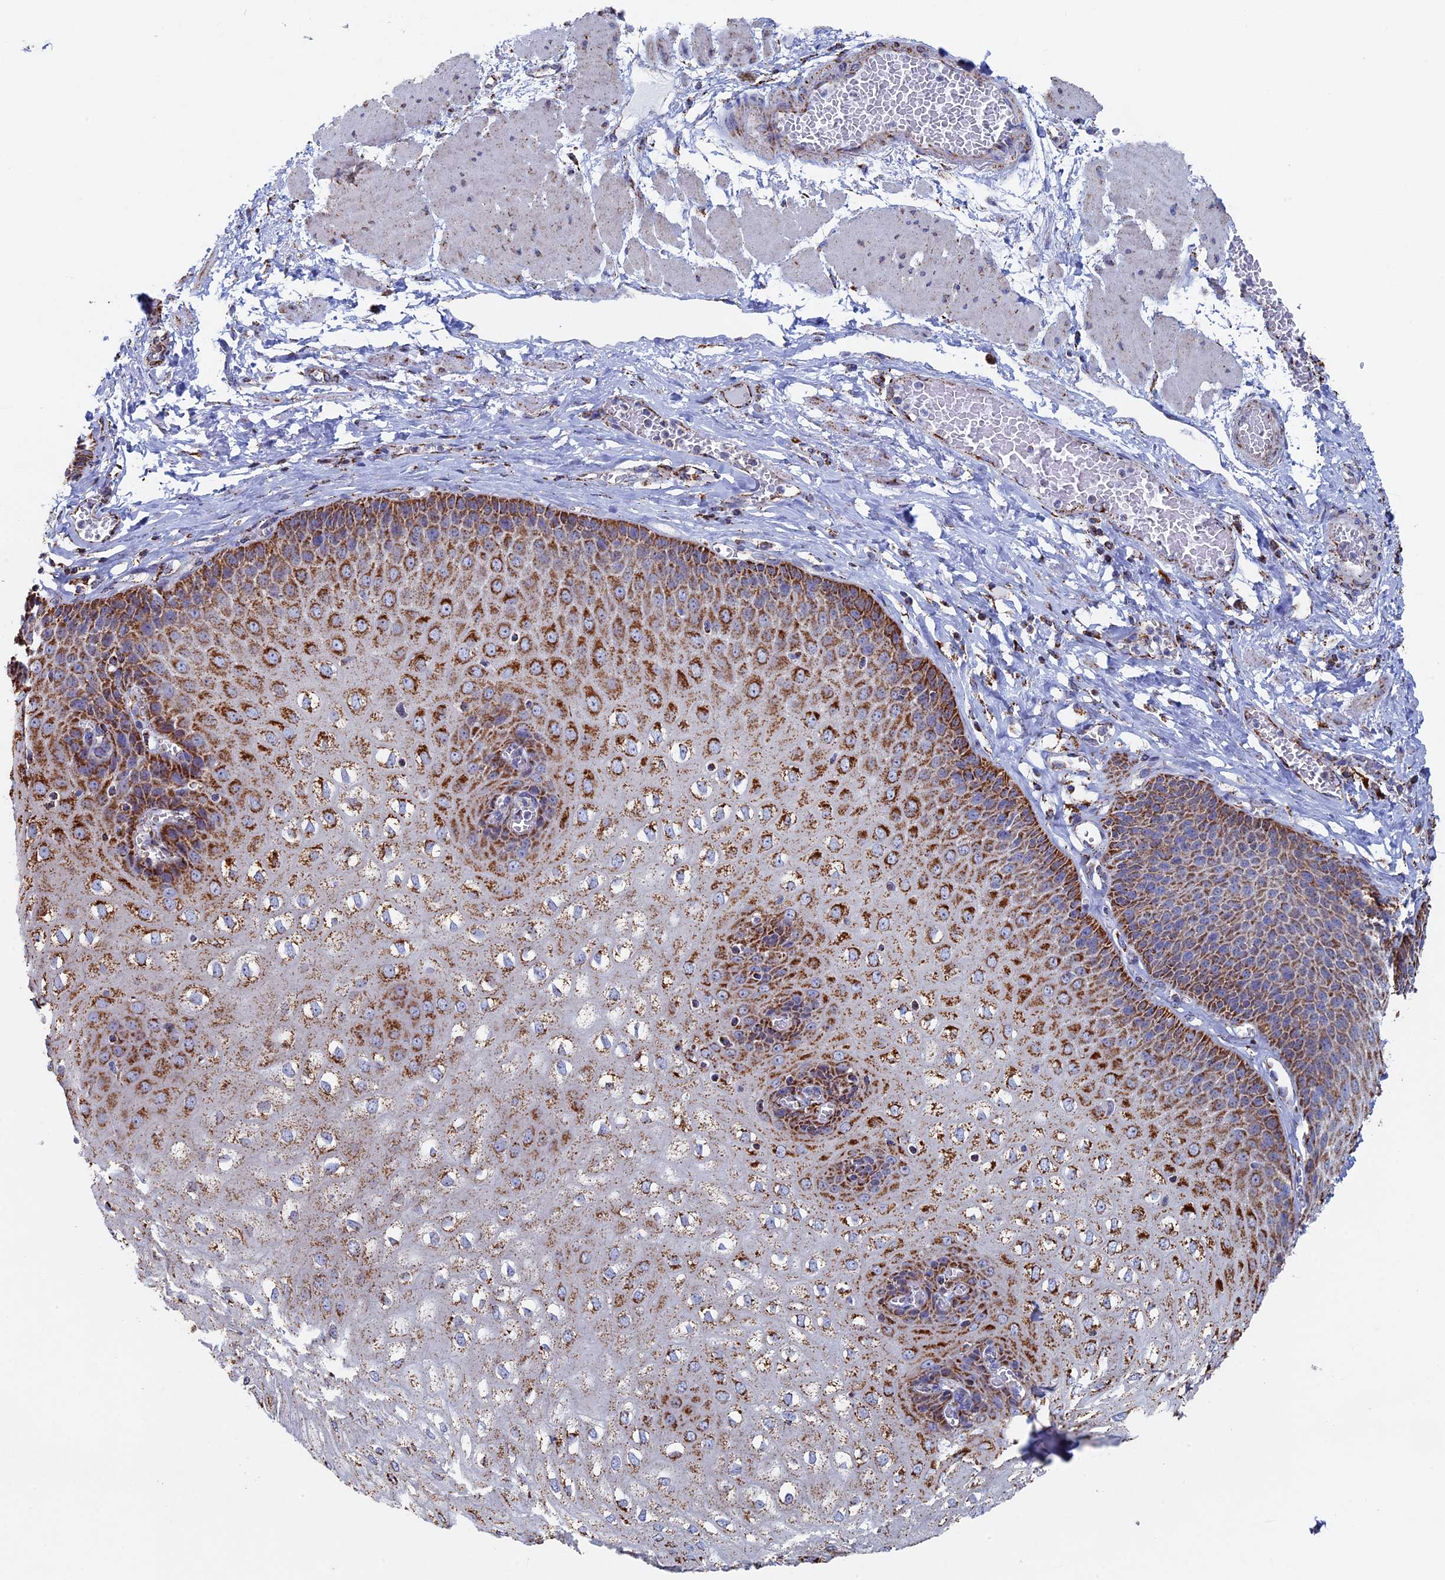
{"staining": {"intensity": "strong", "quantity": ">75%", "location": "cytoplasmic/membranous"}, "tissue": "esophagus", "cell_type": "Squamous epithelial cells", "image_type": "normal", "snomed": [{"axis": "morphology", "description": "Normal tissue, NOS"}, {"axis": "topography", "description": "Esophagus"}], "caption": "A micrograph of esophagus stained for a protein displays strong cytoplasmic/membranous brown staining in squamous epithelial cells.", "gene": "SEC24D", "patient": {"sex": "male", "age": 60}}